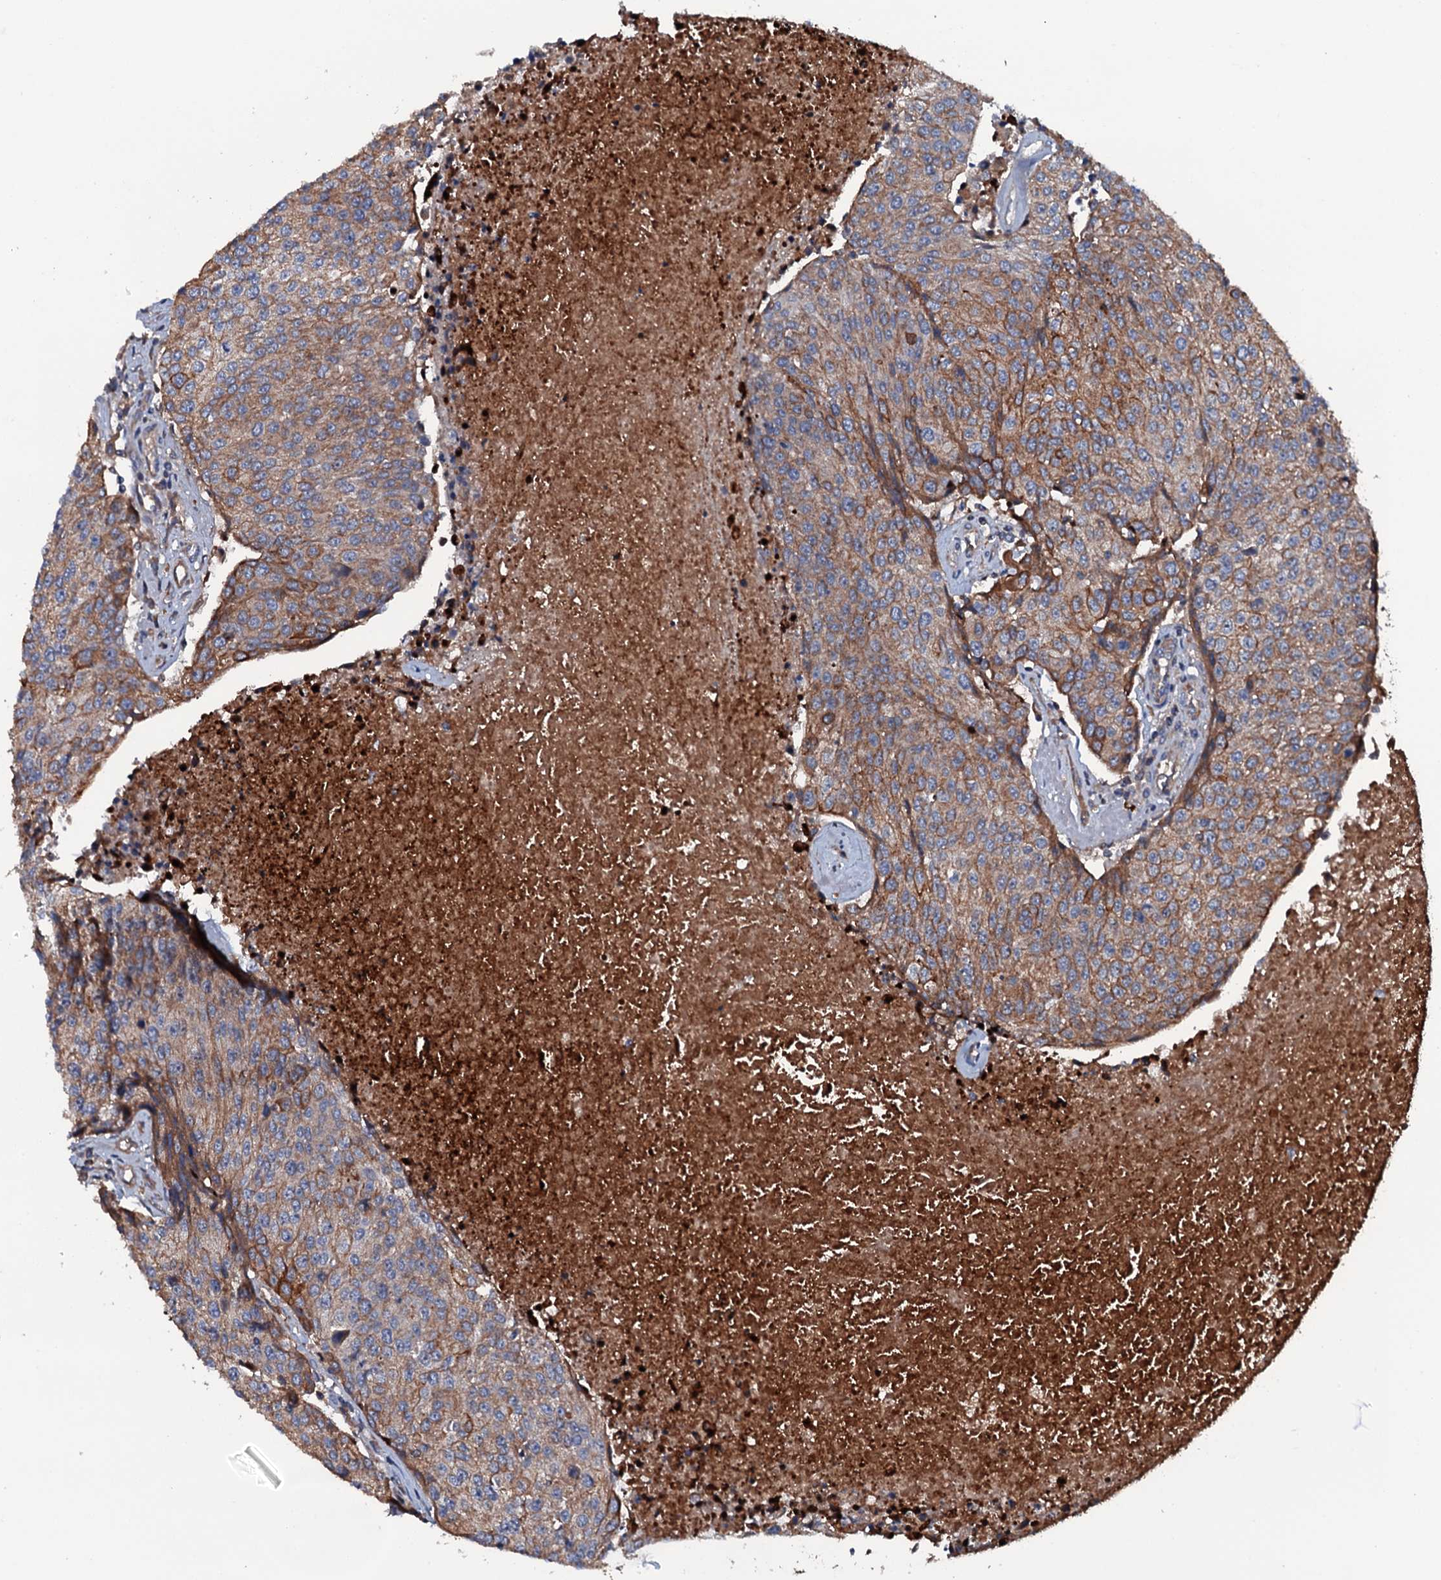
{"staining": {"intensity": "strong", "quantity": "25%-75%", "location": "cytoplasmic/membranous"}, "tissue": "urothelial cancer", "cell_type": "Tumor cells", "image_type": "cancer", "snomed": [{"axis": "morphology", "description": "Urothelial carcinoma, High grade"}, {"axis": "topography", "description": "Urinary bladder"}], "caption": "Human urothelial cancer stained with a protein marker exhibits strong staining in tumor cells.", "gene": "NEK1", "patient": {"sex": "female", "age": 85}}